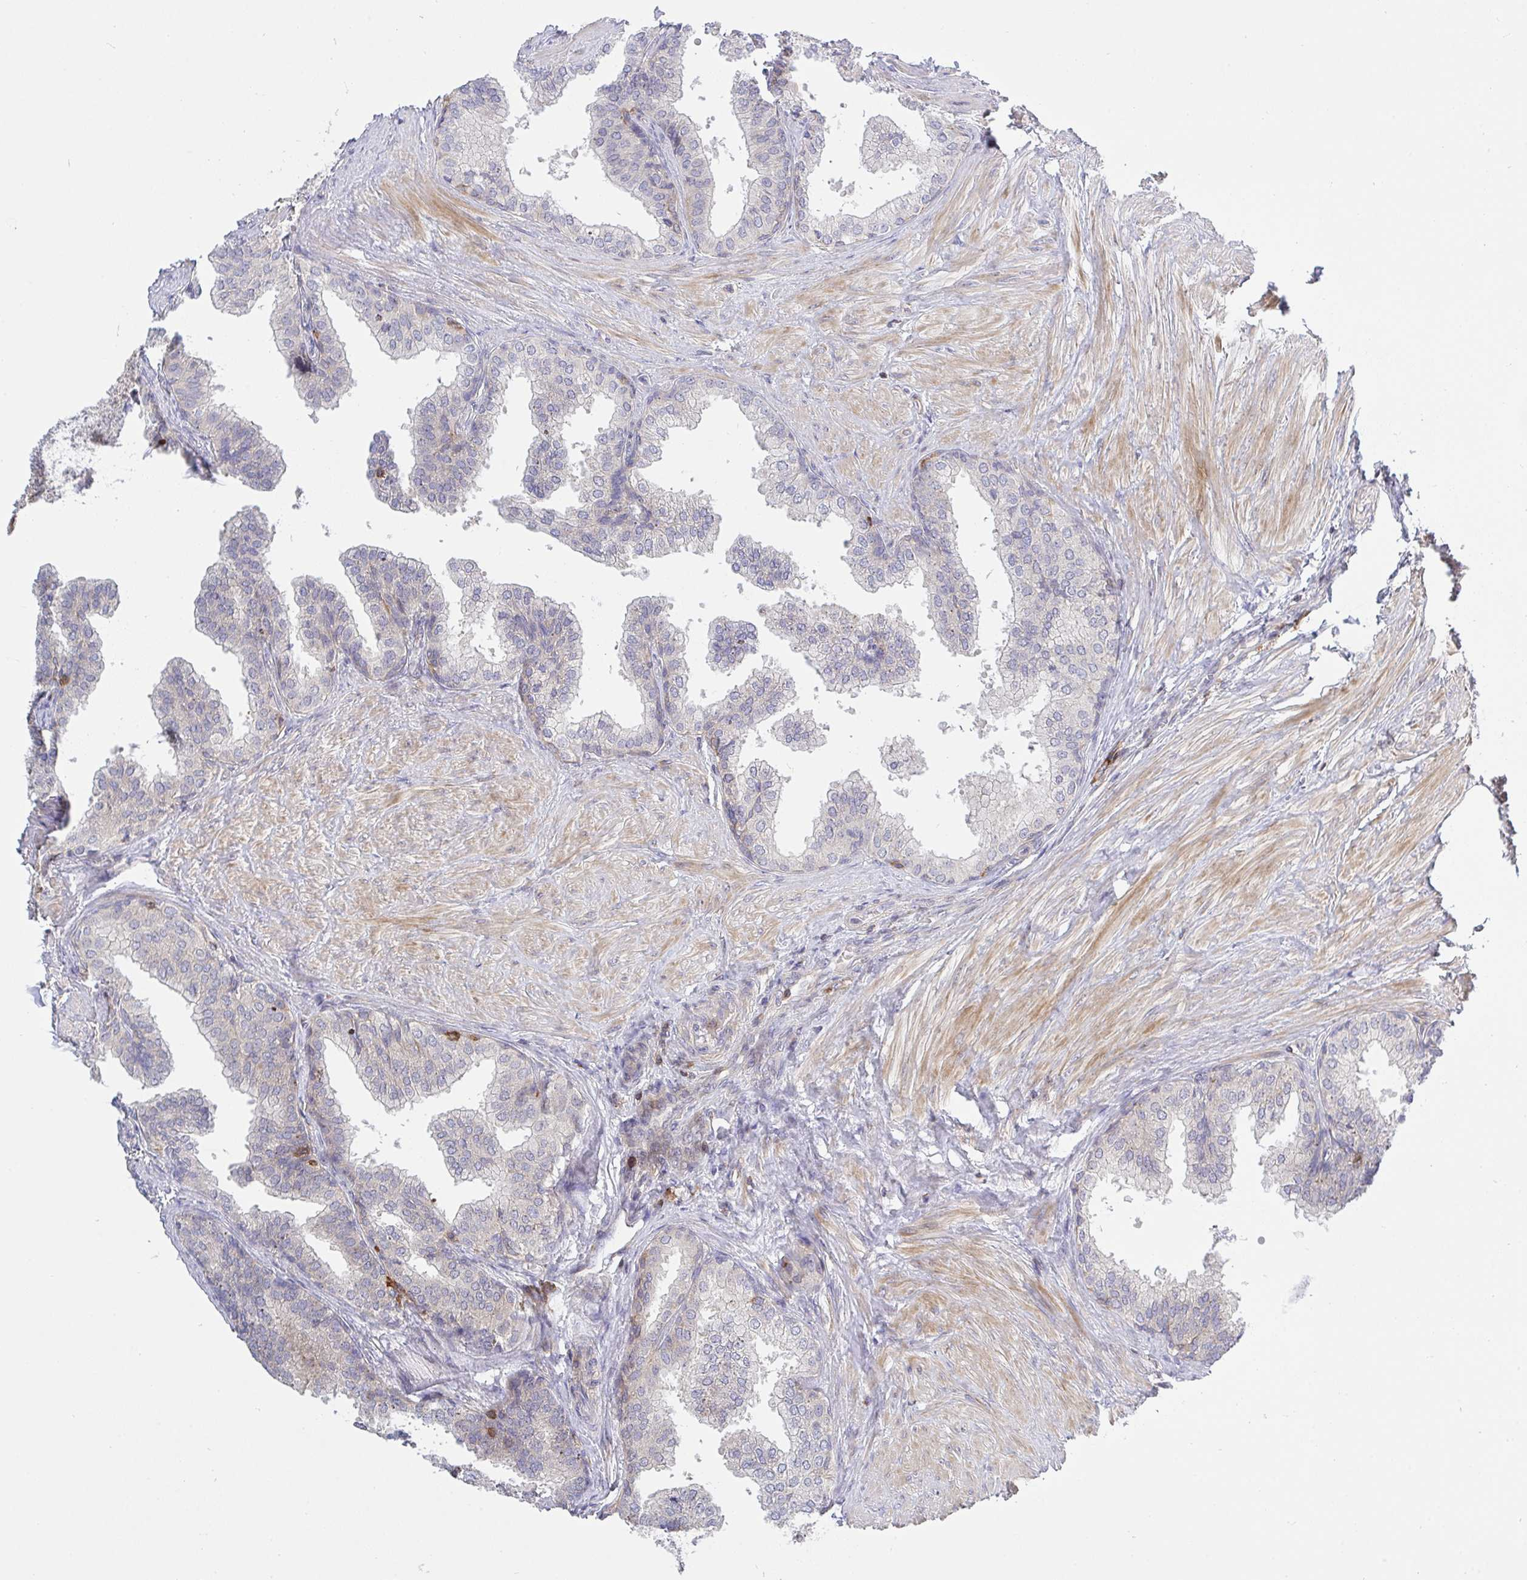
{"staining": {"intensity": "weak", "quantity": "25%-75%", "location": "cytoplasmic/membranous"}, "tissue": "prostate", "cell_type": "Glandular cells", "image_type": "normal", "snomed": [{"axis": "morphology", "description": "Normal tissue, NOS"}, {"axis": "topography", "description": "Prostate"}, {"axis": "topography", "description": "Peripheral nerve tissue"}], "caption": "Glandular cells show weak cytoplasmic/membranous positivity in approximately 25%-75% of cells in unremarkable prostate.", "gene": "FRMD3", "patient": {"sex": "male", "age": 55}}